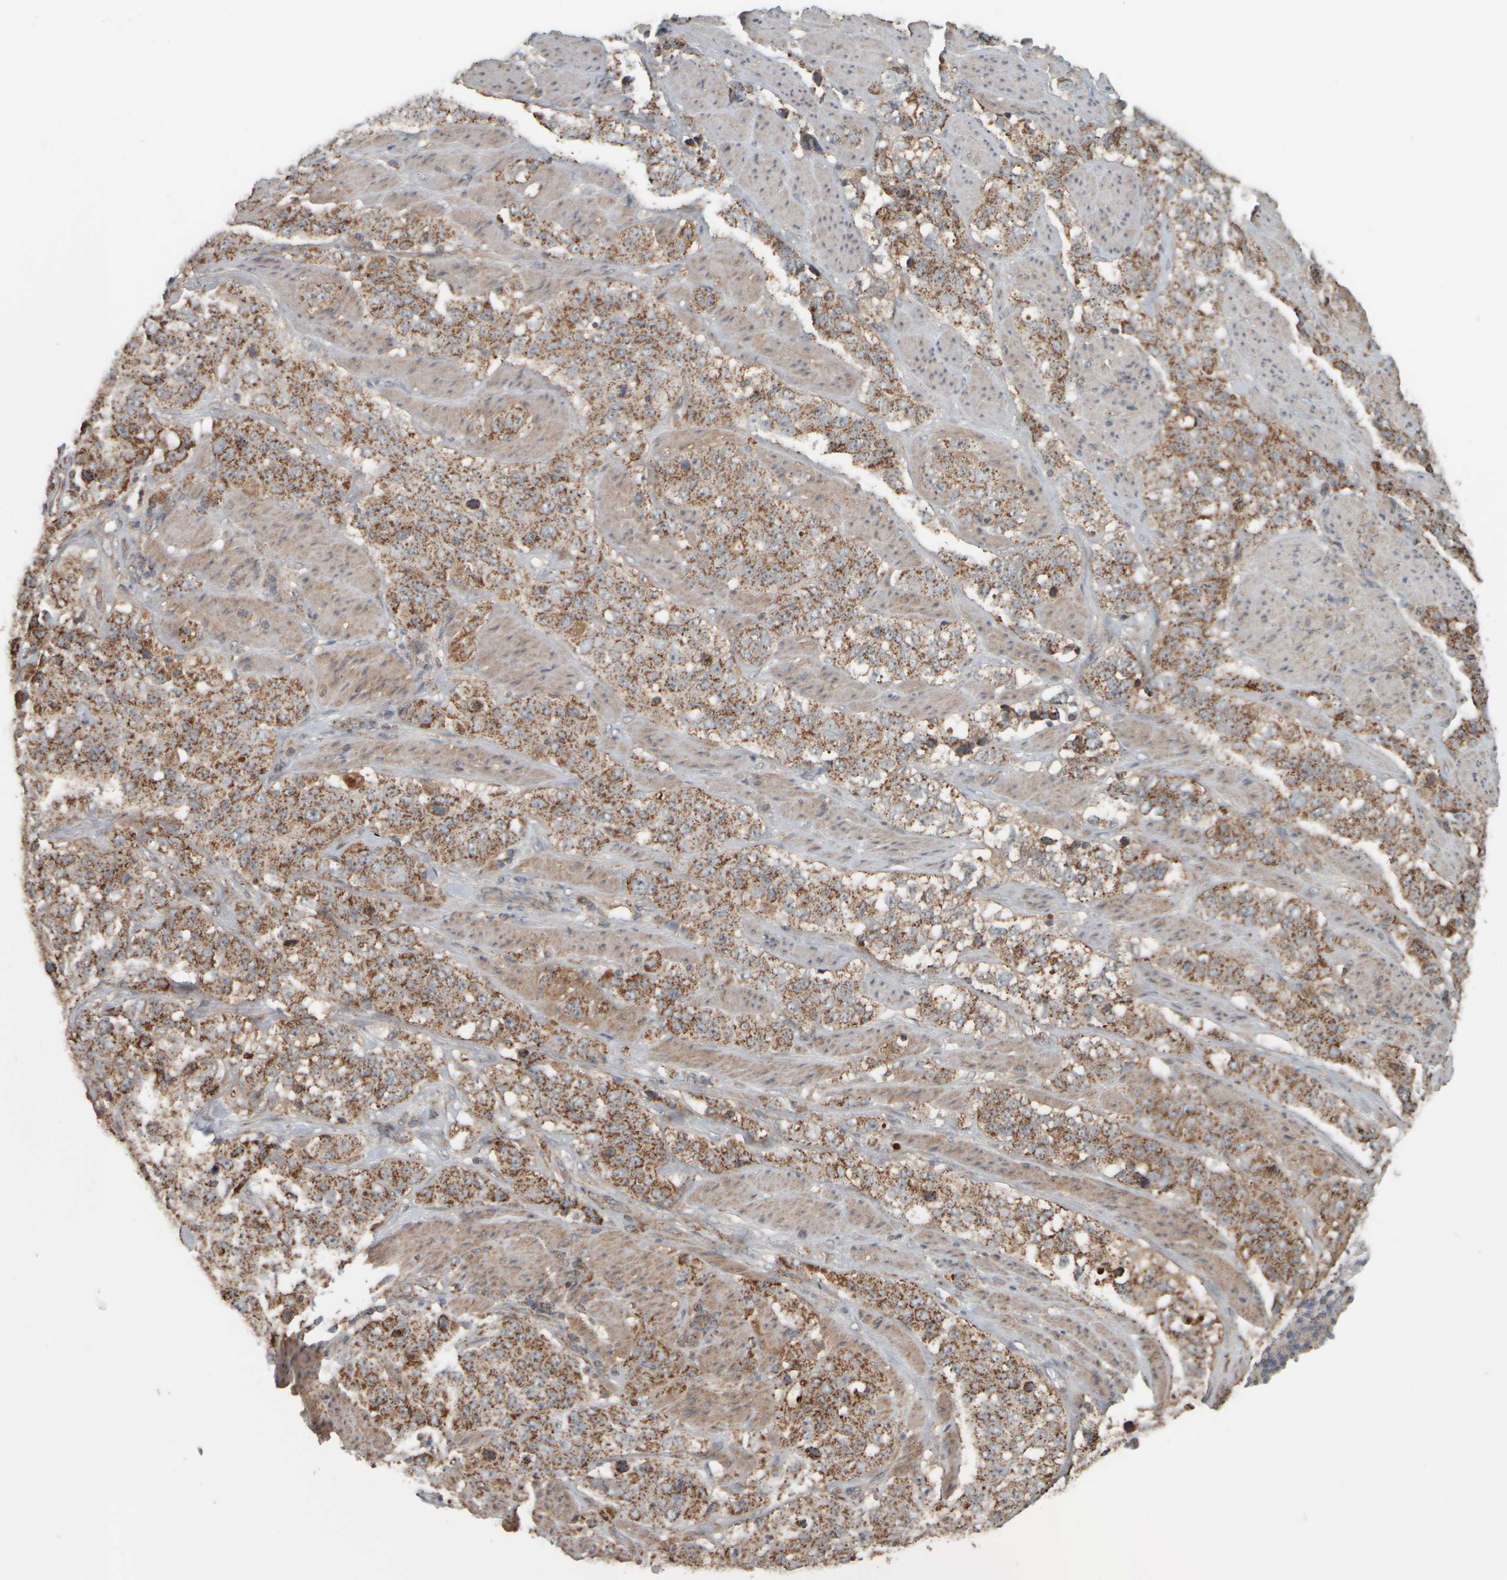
{"staining": {"intensity": "moderate", "quantity": ">75%", "location": "cytoplasmic/membranous"}, "tissue": "stomach cancer", "cell_type": "Tumor cells", "image_type": "cancer", "snomed": [{"axis": "morphology", "description": "Adenocarcinoma, NOS"}, {"axis": "topography", "description": "Stomach"}], "caption": "The image shows a brown stain indicating the presence of a protein in the cytoplasmic/membranous of tumor cells in stomach cancer.", "gene": "APBB2", "patient": {"sex": "male", "age": 48}}